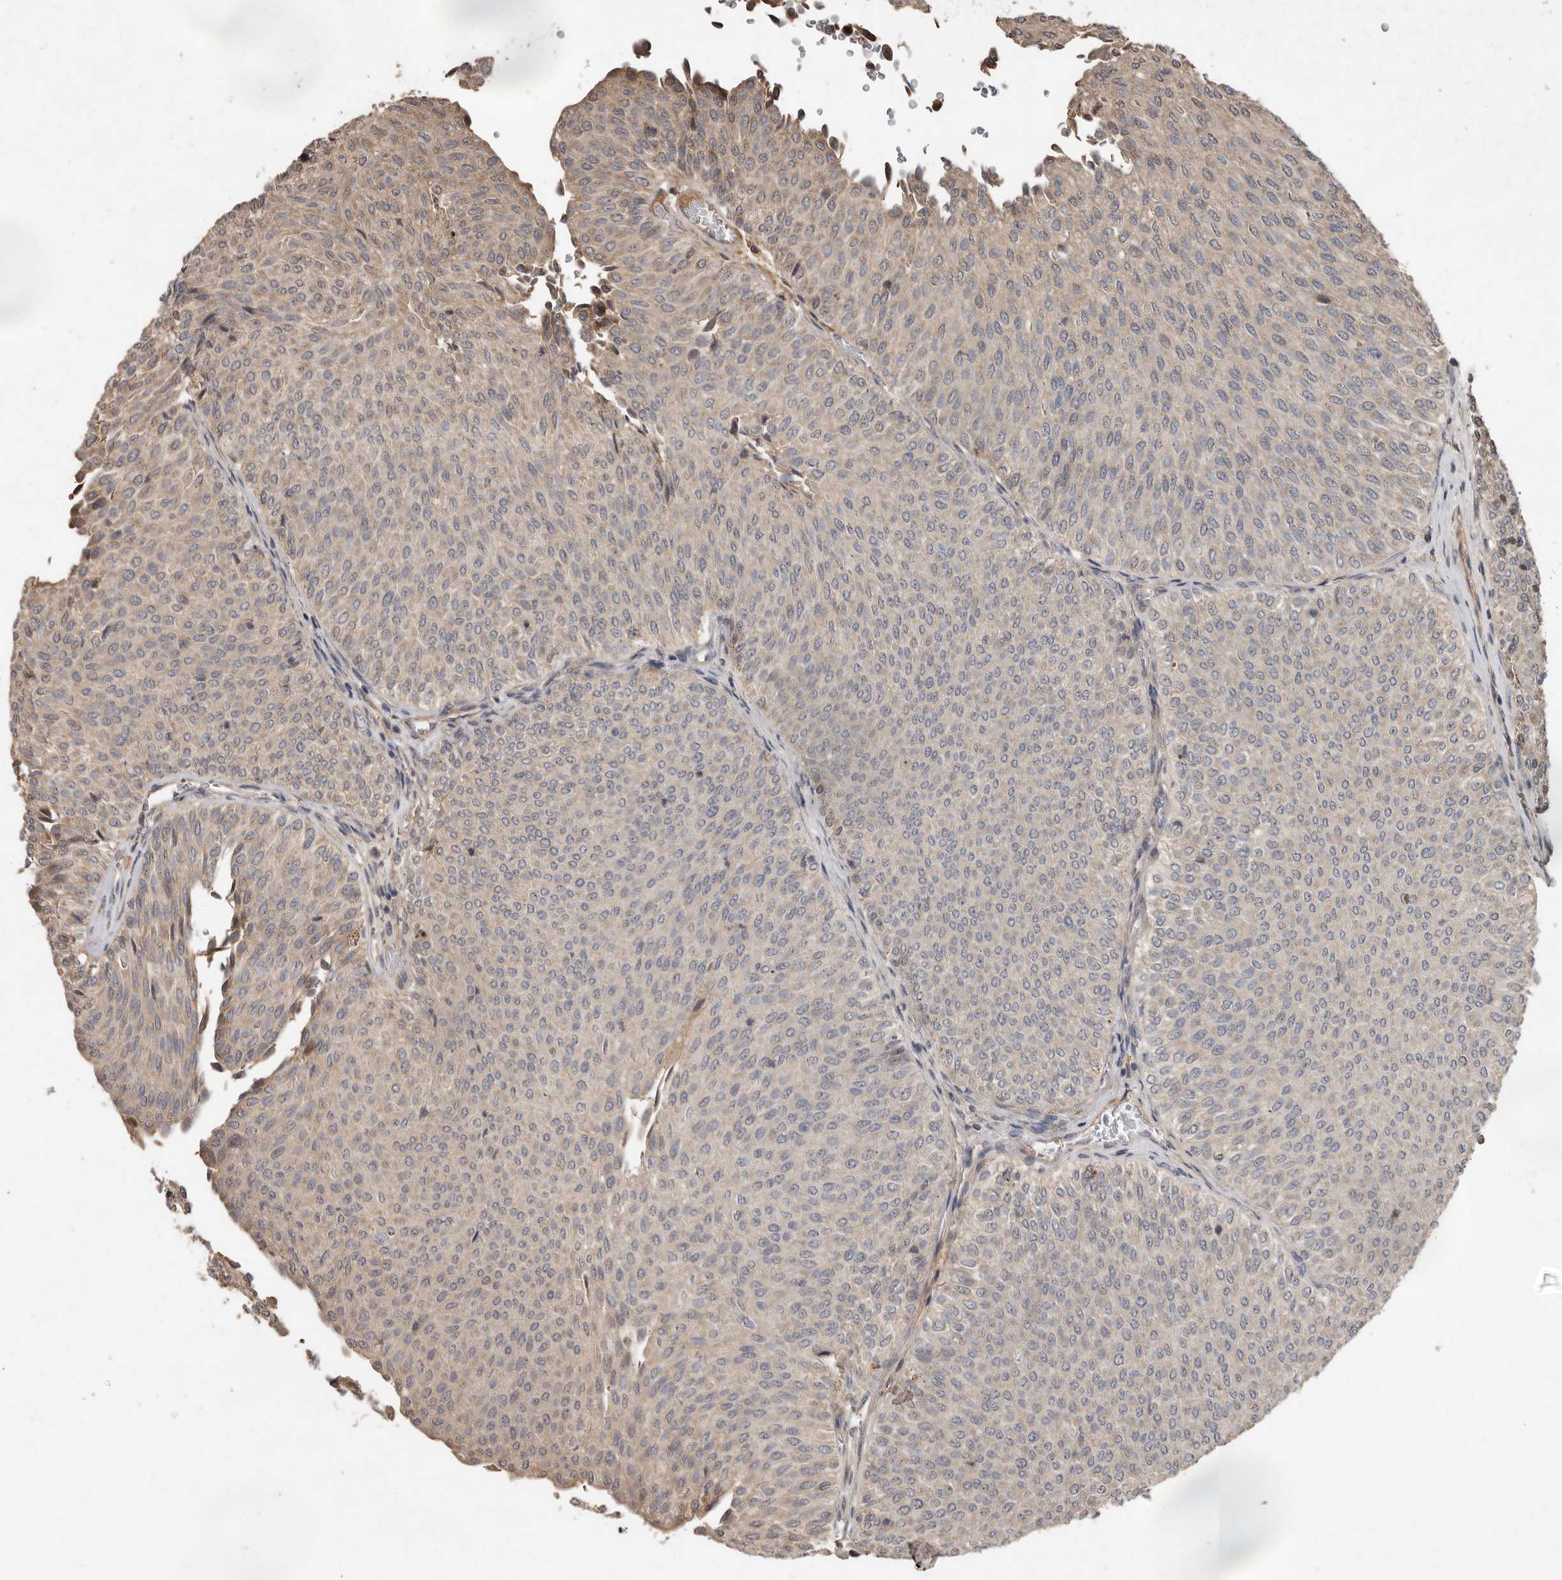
{"staining": {"intensity": "weak", "quantity": "25%-75%", "location": "cytoplasmic/membranous"}, "tissue": "urothelial cancer", "cell_type": "Tumor cells", "image_type": "cancer", "snomed": [{"axis": "morphology", "description": "Urothelial carcinoma, Low grade"}, {"axis": "topography", "description": "Urinary bladder"}], "caption": "Tumor cells show low levels of weak cytoplasmic/membranous staining in approximately 25%-75% of cells in human urothelial carcinoma (low-grade).", "gene": "KIF26B", "patient": {"sex": "male", "age": 78}}